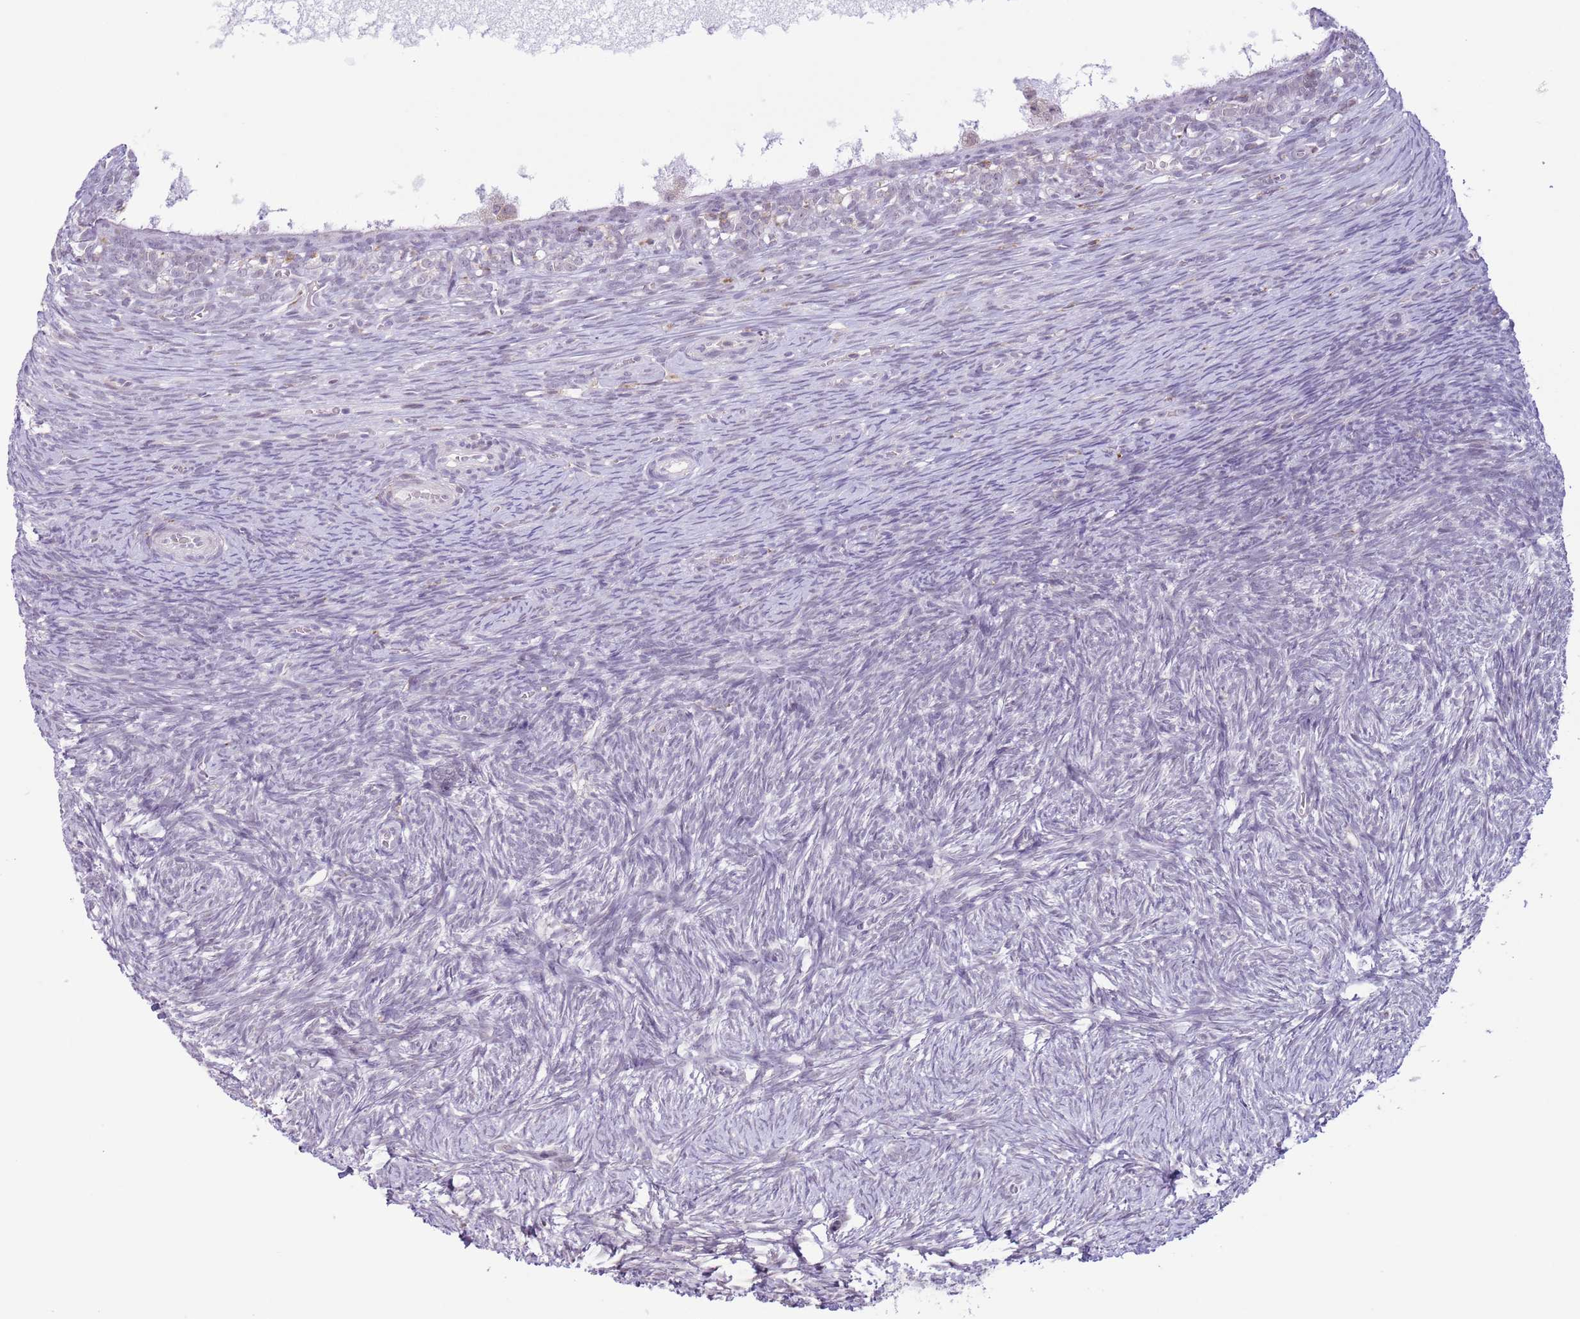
{"staining": {"intensity": "negative", "quantity": "none", "location": "none"}, "tissue": "ovary", "cell_type": "Ovarian stroma cells", "image_type": "normal", "snomed": [{"axis": "morphology", "description": "Normal tissue, NOS"}, {"axis": "topography", "description": "Ovary"}], "caption": "This is an IHC image of benign human ovary. There is no positivity in ovarian stroma cells.", "gene": "ZNF576", "patient": {"sex": "female", "age": 39}}